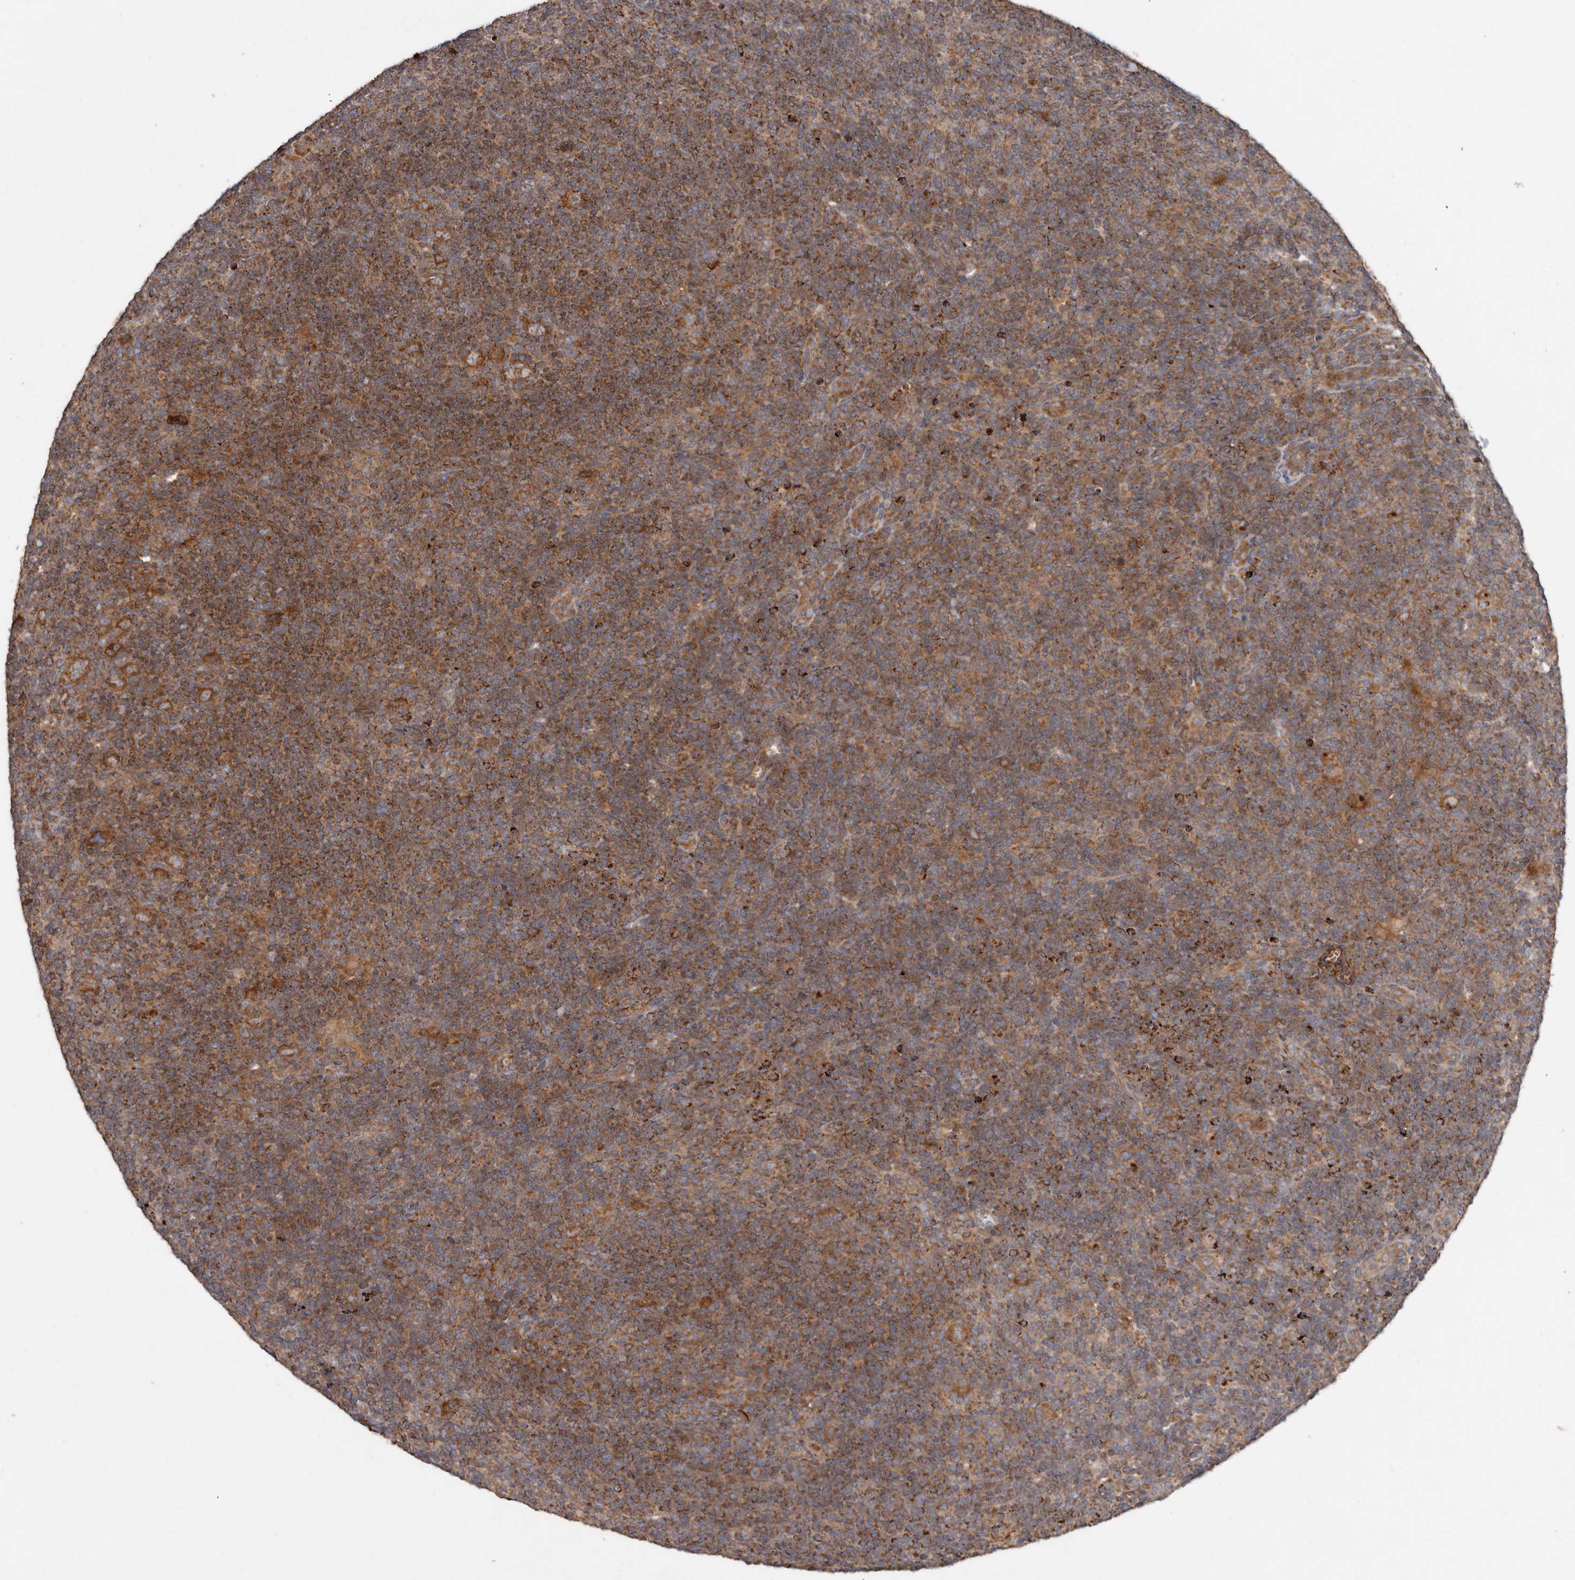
{"staining": {"intensity": "moderate", "quantity": ">75%", "location": "cytoplasmic/membranous"}, "tissue": "lymphoma", "cell_type": "Tumor cells", "image_type": "cancer", "snomed": [{"axis": "morphology", "description": "Hodgkin's disease, NOS"}, {"axis": "topography", "description": "Lymph node"}], "caption": "Moderate cytoplasmic/membranous staining is identified in approximately >75% of tumor cells in lymphoma.", "gene": "GOT1L1", "patient": {"sex": "female", "age": 57}}